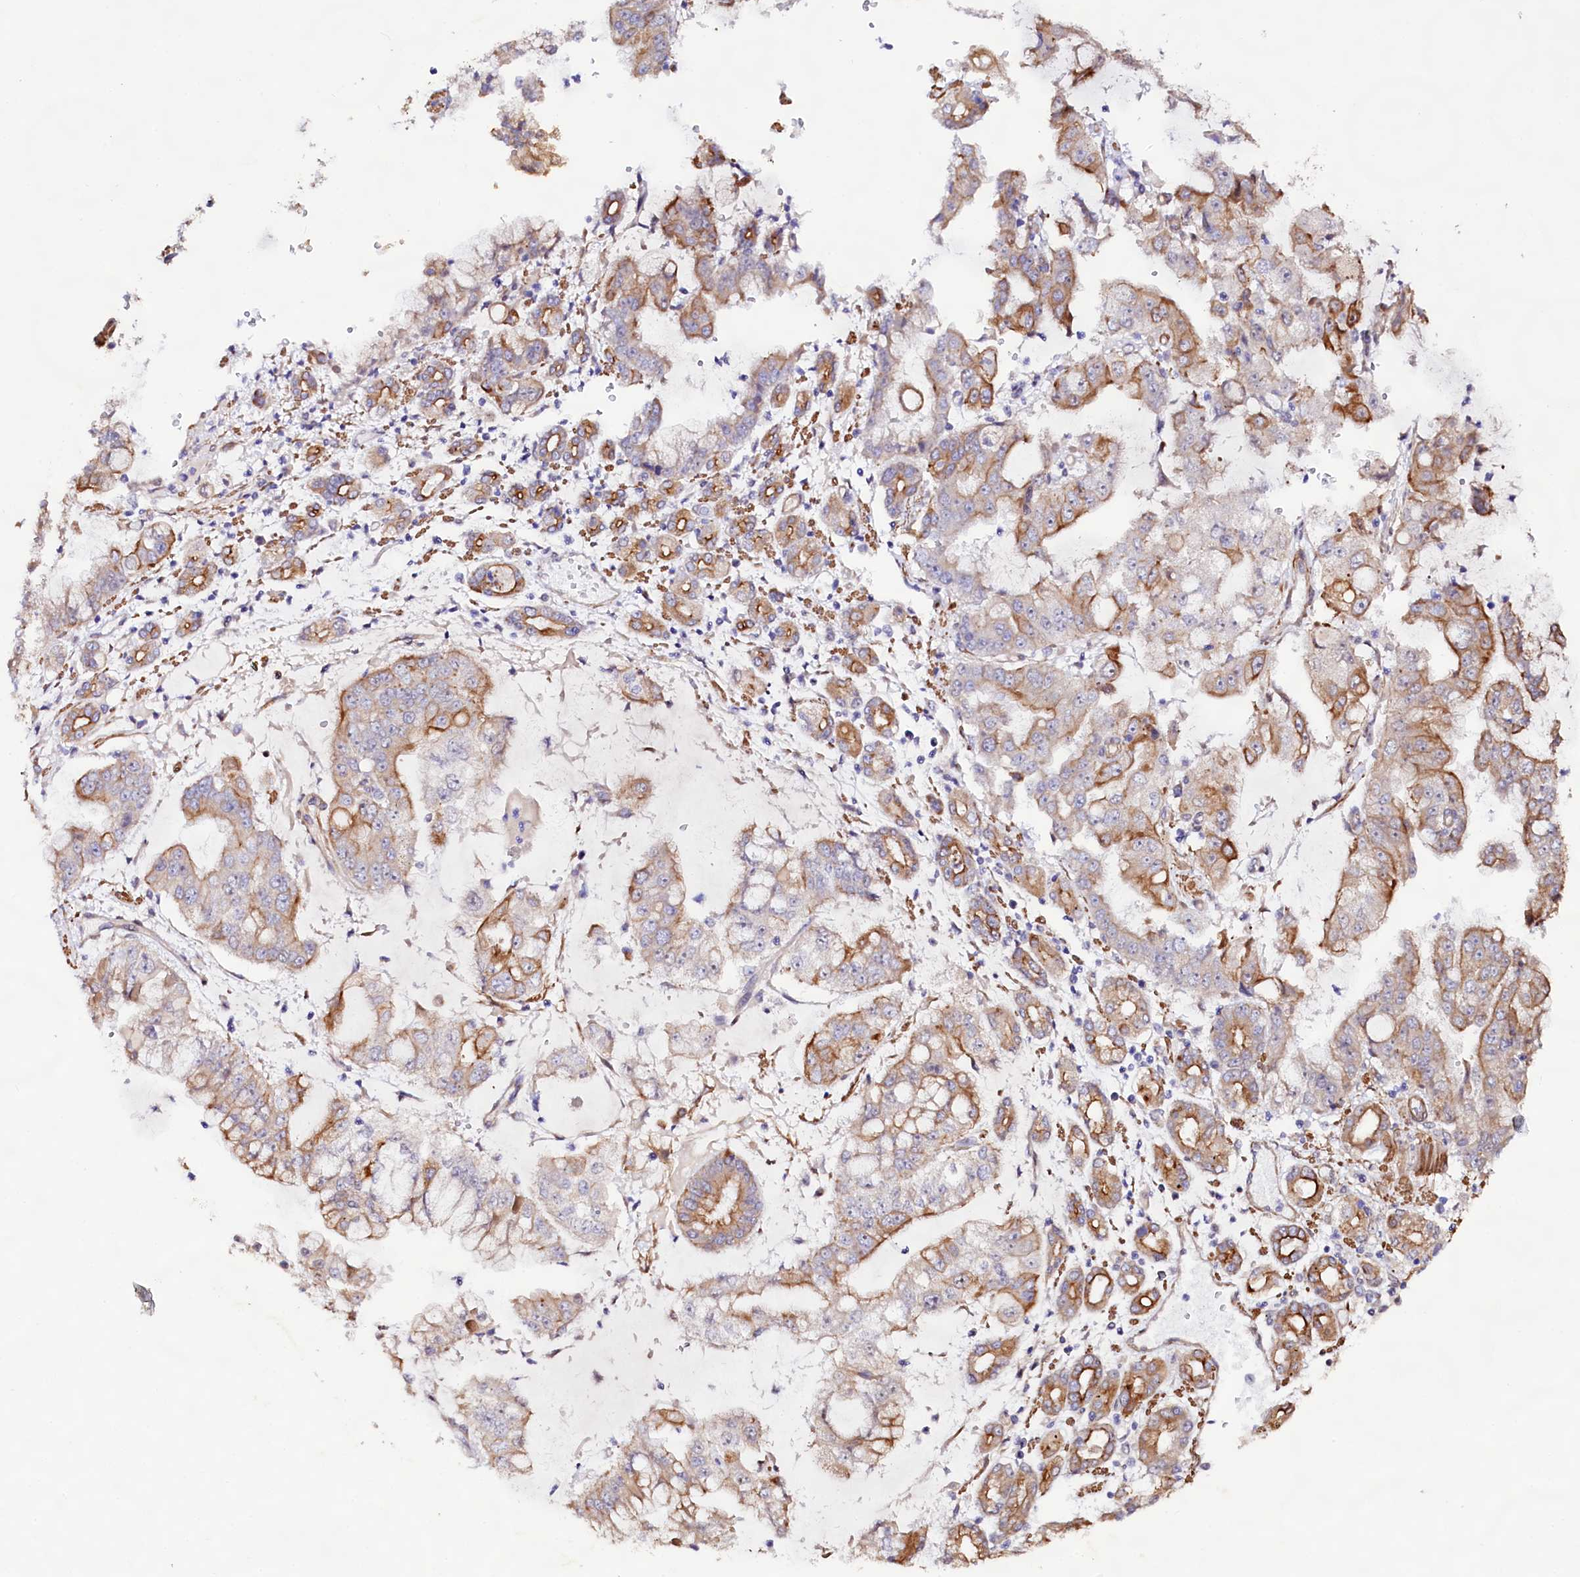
{"staining": {"intensity": "moderate", "quantity": "25%-75%", "location": "cytoplasmic/membranous"}, "tissue": "stomach cancer", "cell_type": "Tumor cells", "image_type": "cancer", "snomed": [{"axis": "morphology", "description": "Adenocarcinoma, NOS"}, {"axis": "topography", "description": "Stomach"}], "caption": "Immunohistochemical staining of human adenocarcinoma (stomach) demonstrates medium levels of moderate cytoplasmic/membranous protein positivity in approximately 25%-75% of tumor cells. The staining was performed using DAB (3,3'-diaminobenzidine), with brown indicating positive protein expression. Nuclei are stained blue with hematoxylin.", "gene": "VPS11", "patient": {"sex": "male", "age": 76}}